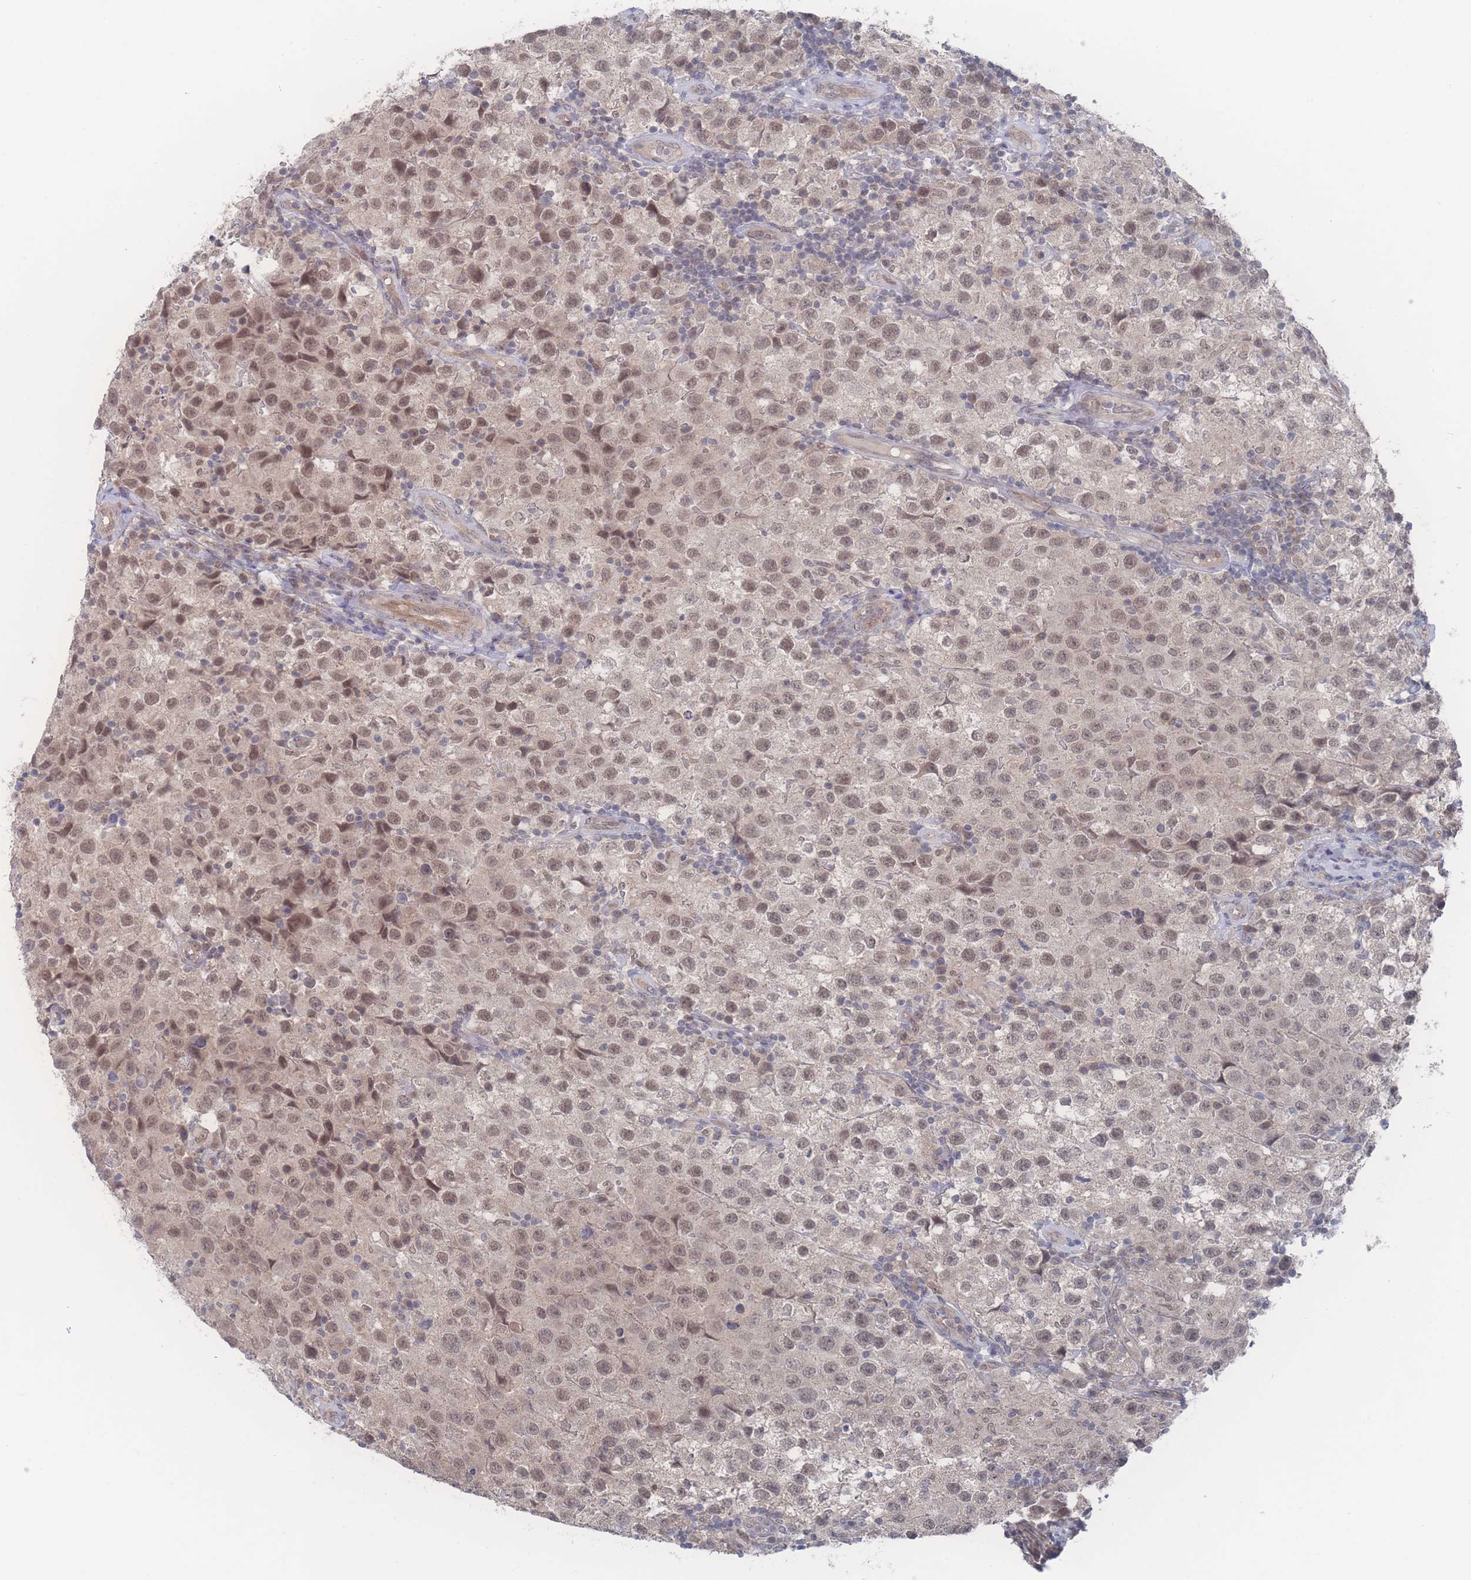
{"staining": {"intensity": "weak", "quantity": ">75%", "location": "nuclear"}, "tissue": "testis cancer", "cell_type": "Tumor cells", "image_type": "cancer", "snomed": [{"axis": "morphology", "description": "Seminoma, NOS"}, {"axis": "morphology", "description": "Carcinoma, Embryonal, NOS"}, {"axis": "topography", "description": "Testis"}], "caption": "DAB immunohistochemical staining of seminoma (testis) displays weak nuclear protein expression in approximately >75% of tumor cells.", "gene": "NBEAL1", "patient": {"sex": "male", "age": 41}}